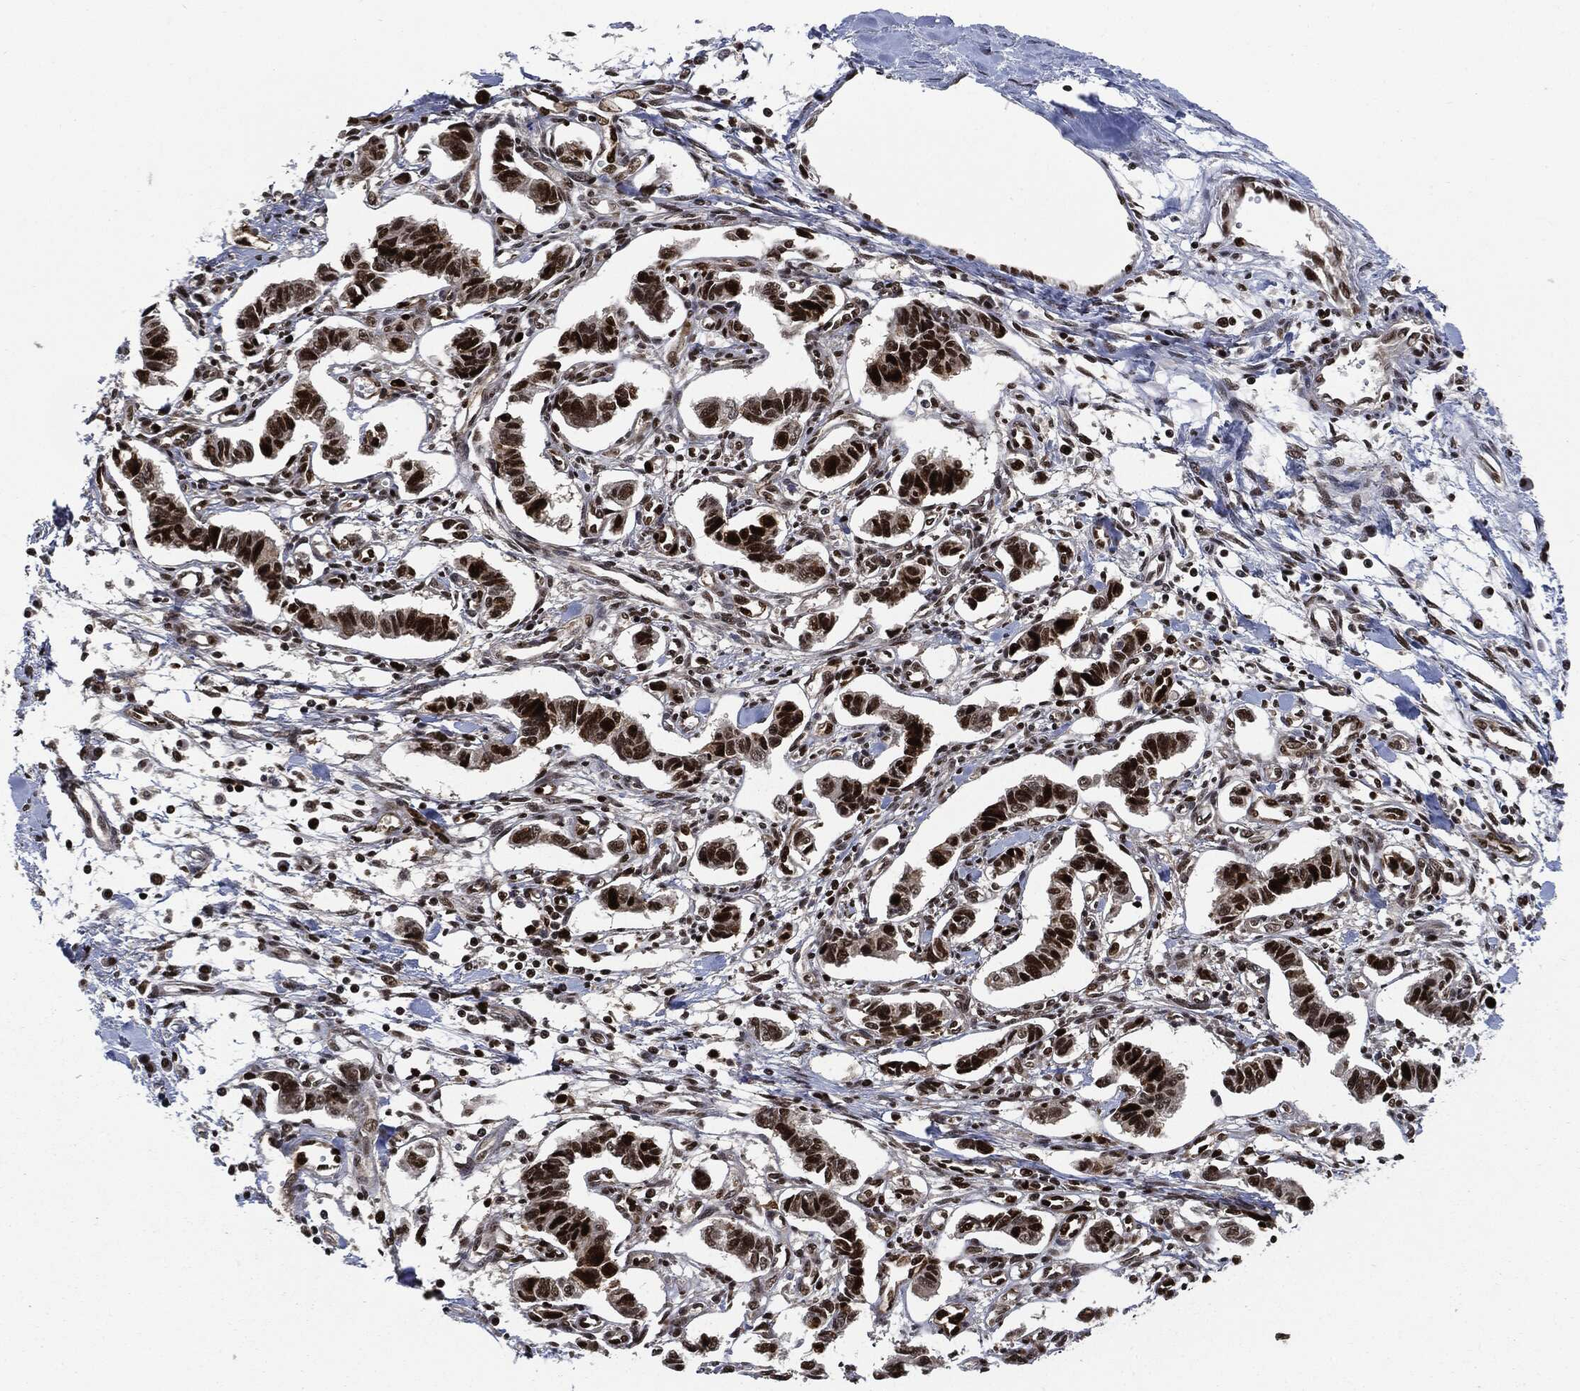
{"staining": {"intensity": "strong", "quantity": ">75%", "location": "nuclear"}, "tissue": "carcinoid", "cell_type": "Tumor cells", "image_type": "cancer", "snomed": [{"axis": "morphology", "description": "Carcinoid, malignant, NOS"}, {"axis": "topography", "description": "Kidney"}], "caption": "Protein expression by immunohistochemistry (IHC) demonstrates strong nuclear positivity in approximately >75% of tumor cells in carcinoid (malignant). Nuclei are stained in blue.", "gene": "PCNA", "patient": {"sex": "female", "age": 41}}